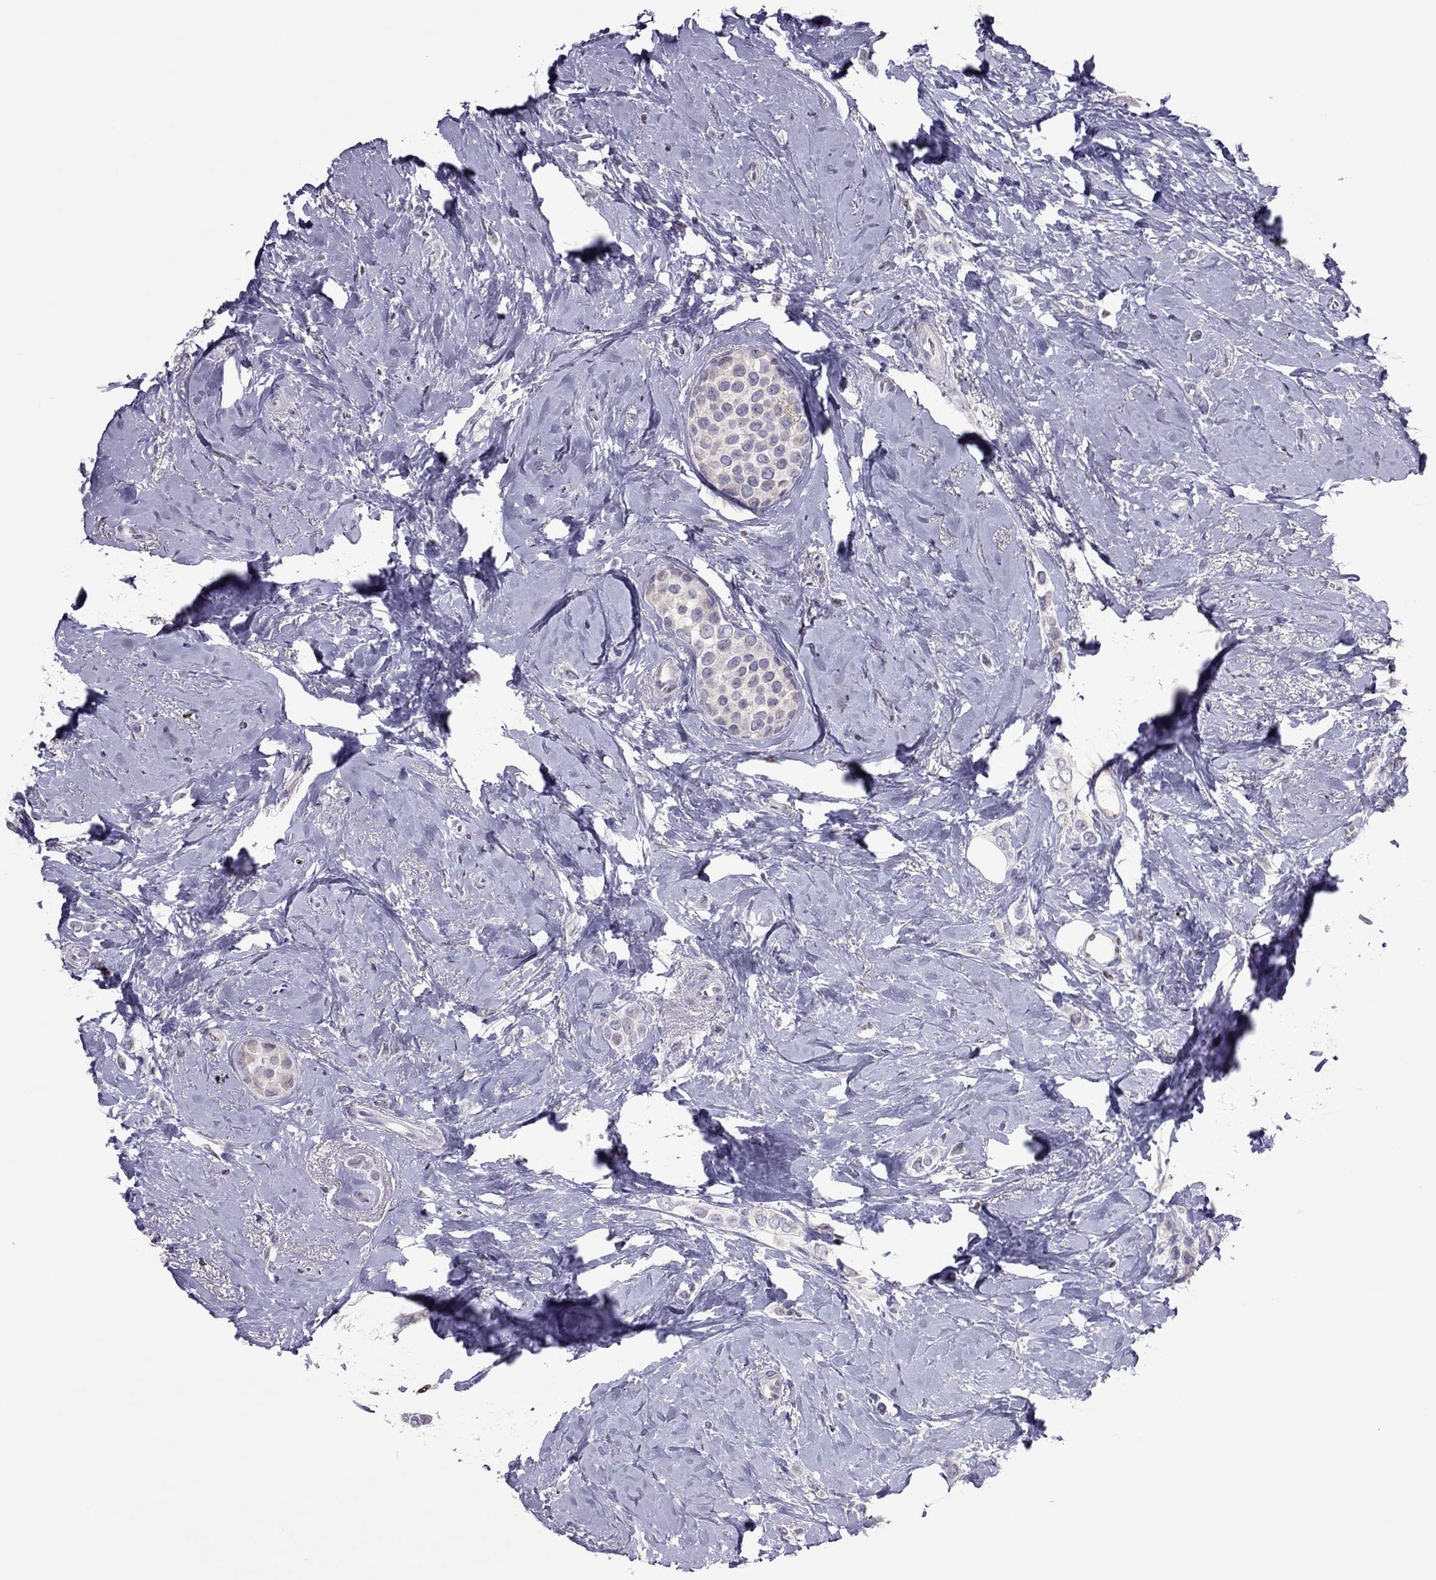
{"staining": {"intensity": "negative", "quantity": "none", "location": "none"}, "tissue": "breast cancer", "cell_type": "Tumor cells", "image_type": "cancer", "snomed": [{"axis": "morphology", "description": "Lobular carcinoma"}, {"axis": "topography", "description": "Breast"}], "caption": "Lobular carcinoma (breast) stained for a protein using immunohistochemistry (IHC) displays no positivity tumor cells.", "gene": "SPINT3", "patient": {"sex": "female", "age": 66}}